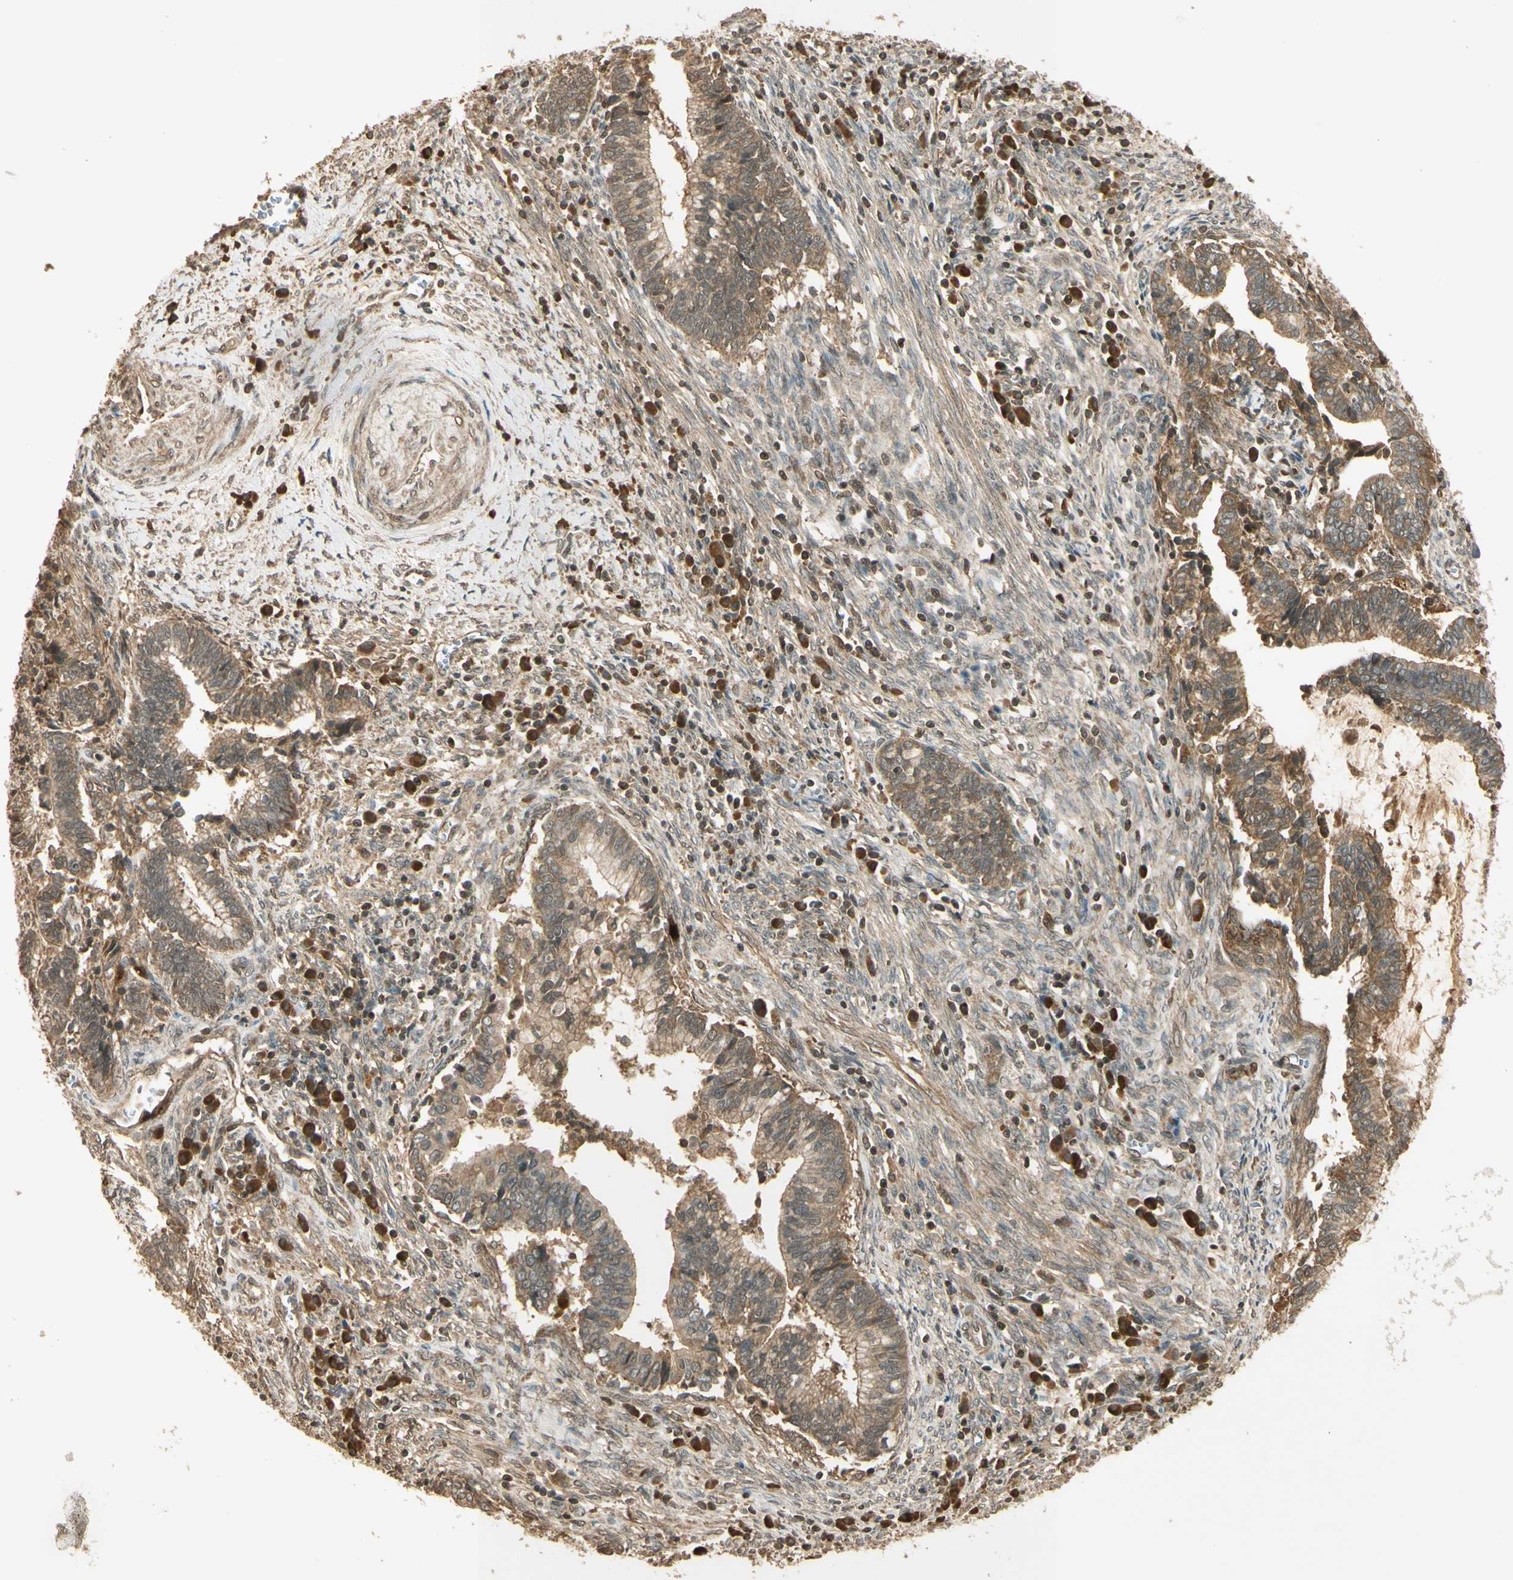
{"staining": {"intensity": "moderate", "quantity": ">75%", "location": "cytoplasmic/membranous"}, "tissue": "cervical cancer", "cell_type": "Tumor cells", "image_type": "cancer", "snomed": [{"axis": "morphology", "description": "Adenocarcinoma, NOS"}, {"axis": "topography", "description": "Cervix"}], "caption": "High-magnification brightfield microscopy of cervical adenocarcinoma stained with DAB (3,3'-diaminobenzidine) (brown) and counterstained with hematoxylin (blue). tumor cells exhibit moderate cytoplasmic/membranous staining is identified in approximately>75% of cells.", "gene": "GMEB2", "patient": {"sex": "female", "age": 44}}